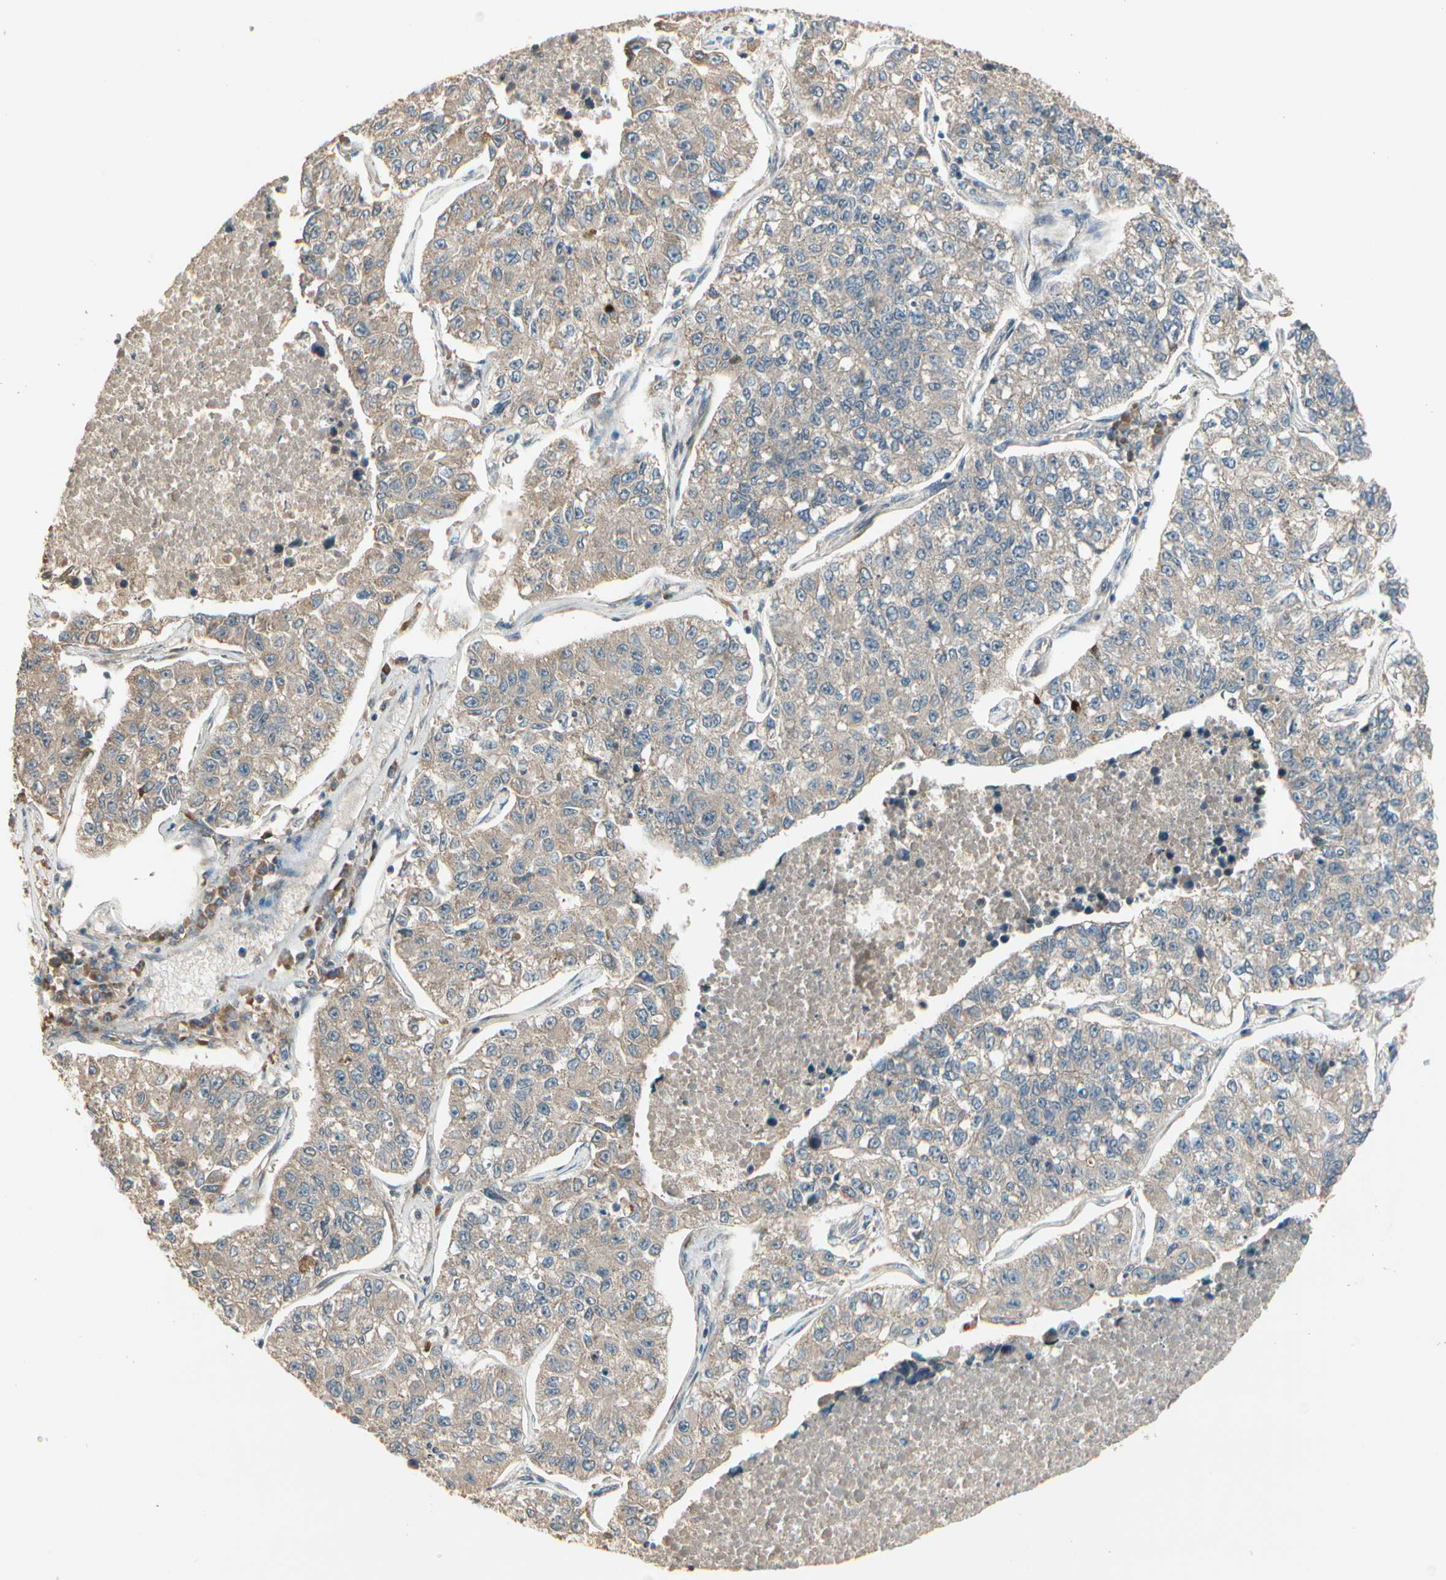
{"staining": {"intensity": "weak", "quantity": ">75%", "location": "cytoplasmic/membranous"}, "tissue": "lung cancer", "cell_type": "Tumor cells", "image_type": "cancer", "snomed": [{"axis": "morphology", "description": "Adenocarcinoma, NOS"}, {"axis": "topography", "description": "Lung"}], "caption": "Immunohistochemical staining of lung cancer reveals weak cytoplasmic/membranous protein positivity in approximately >75% of tumor cells.", "gene": "ACVR1", "patient": {"sex": "male", "age": 49}}